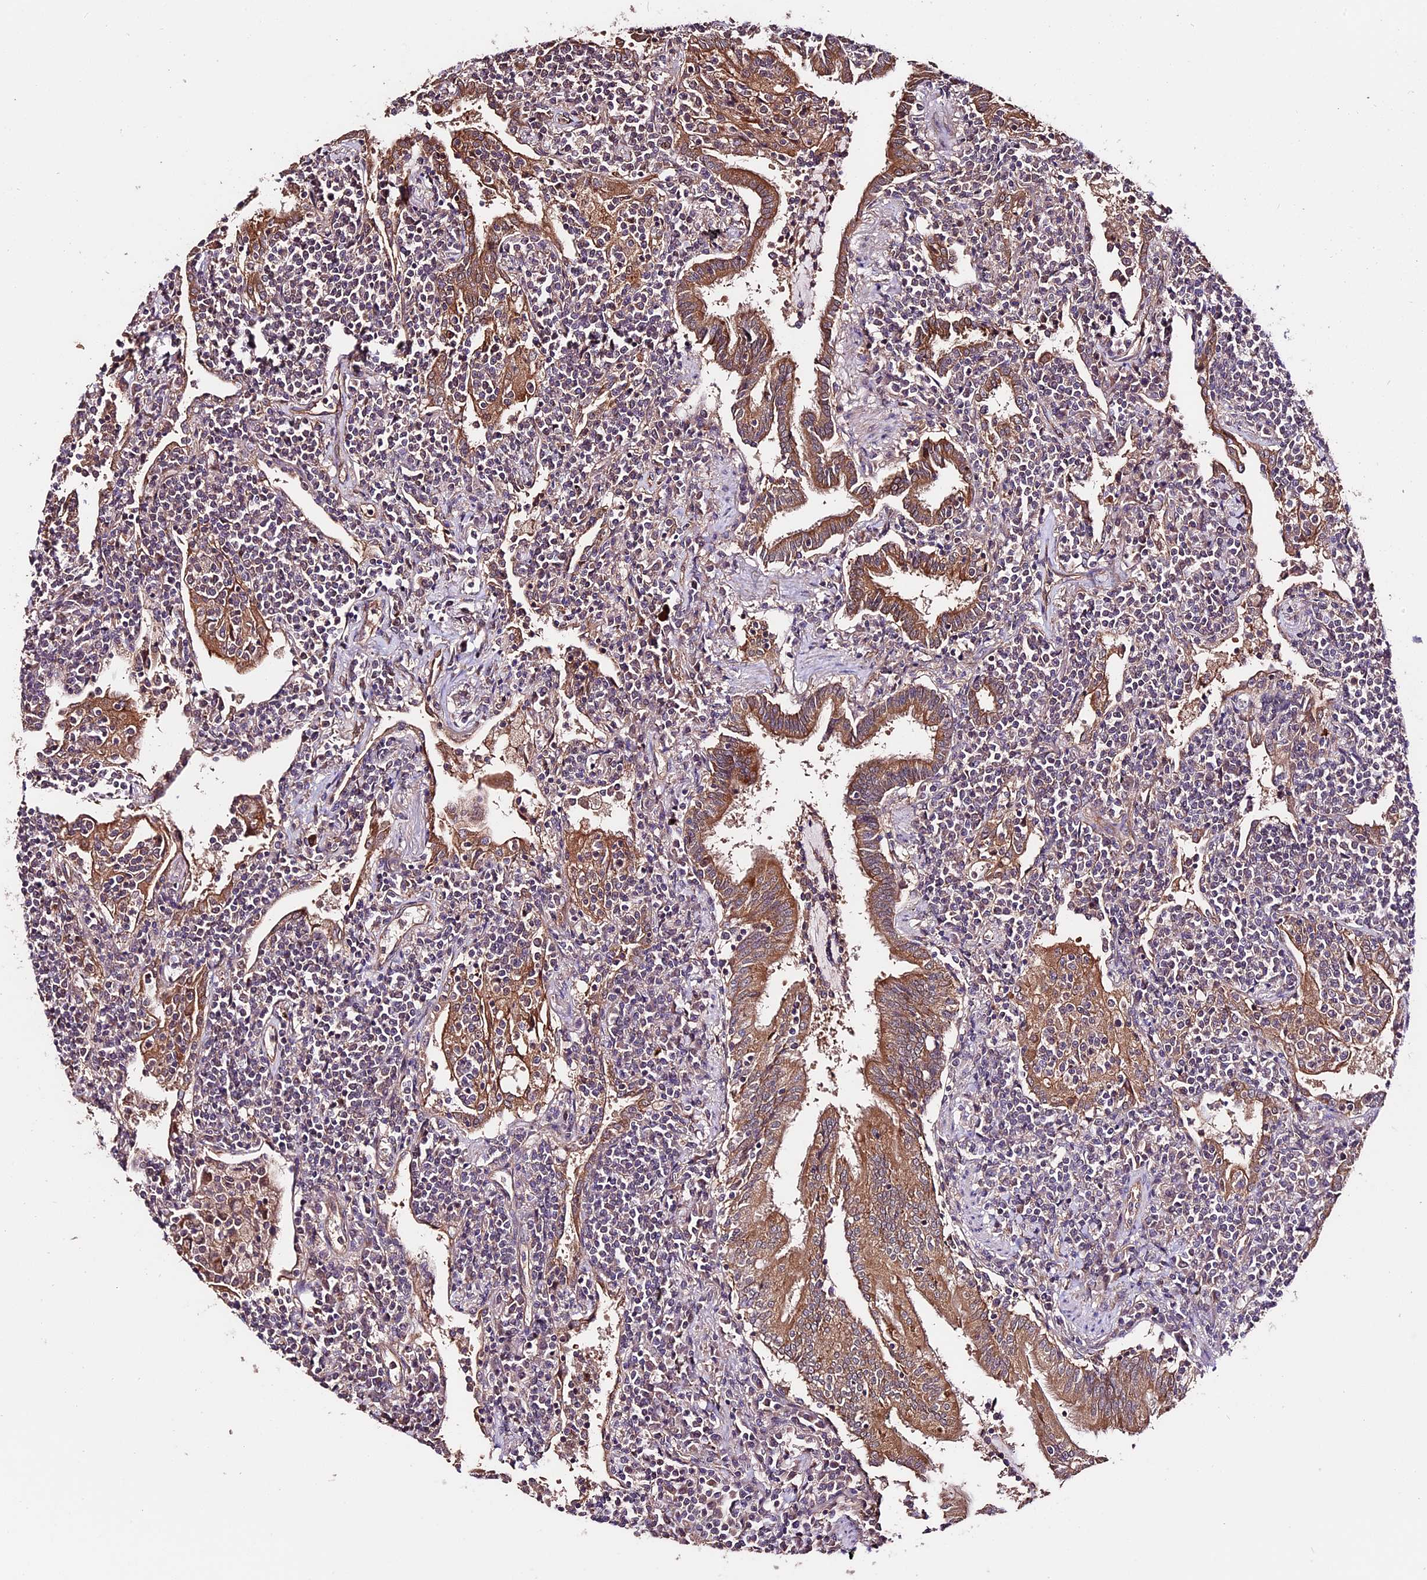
{"staining": {"intensity": "negative", "quantity": "none", "location": "none"}, "tissue": "lymphoma", "cell_type": "Tumor cells", "image_type": "cancer", "snomed": [{"axis": "morphology", "description": "Malignant lymphoma, non-Hodgkin's type, Low grade"}, {"axis": "topography", "description": "Lung"}], "caption": "Micrograph shows no significant protein staining in tumor cells of low-grade malignant lymphoma, non-Hodgkin's type. Nuclei are stained in blue.", "gene": "CES3", "patient": {"sex": "female", "age": 71}}